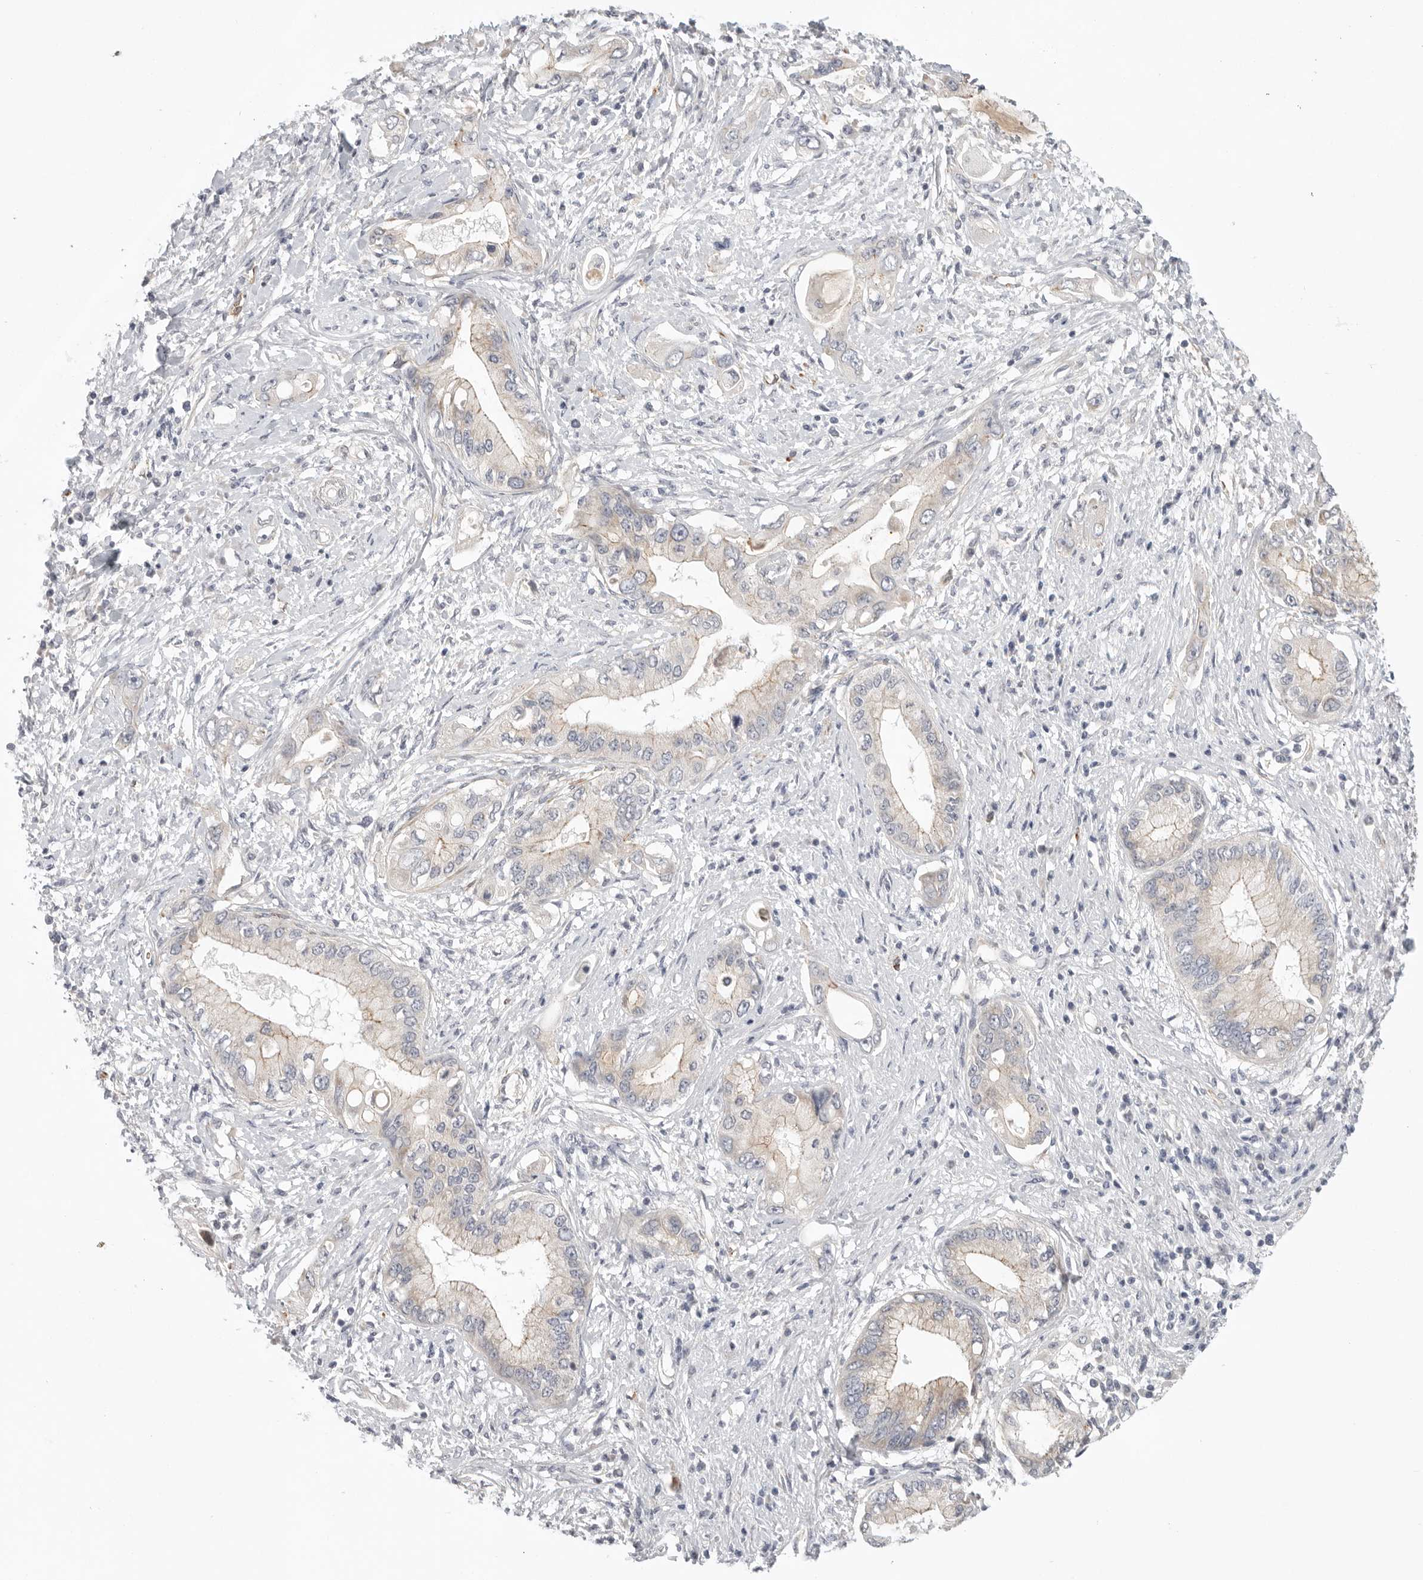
{"staining": {"intensity": "weak", "quantity": "<25%", "location": "cytoplasmic/membranous"}, "tissue": "pancreatic cancer", "cell_type": "Tumor cells", "image_type": "cancer", "snomed": [{"axis": "morphology", "description": "Inflammation, NOS"}, {"axis": "morphology", "description": "Adenocarcinoma, NOS"}, {"axis": "topography", "description": "Pancreas"}], "caption": "Immunohistochemical staining of human pancreatic cancer (adenocarcinoma) displays no significant staining in tumor cells.", "gene": "STAB2", "patient": {"sex": "female", "age": 56}}